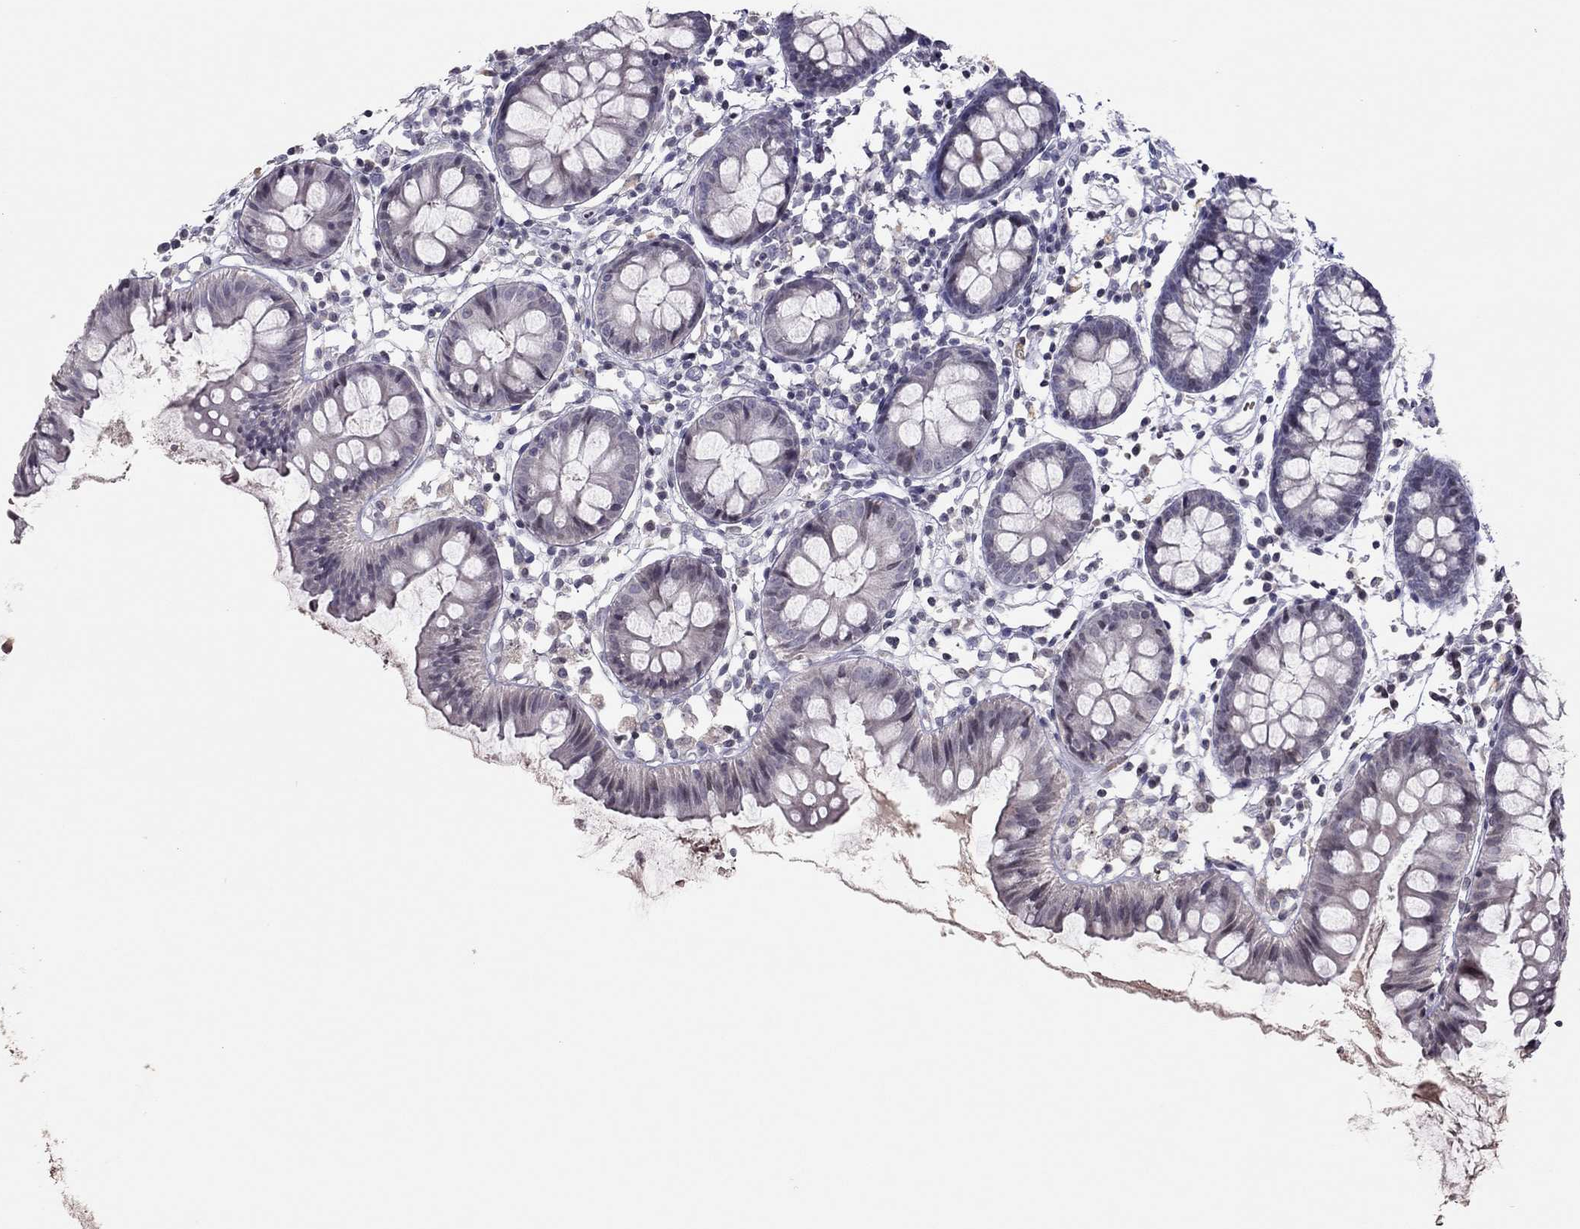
{"staining": {"intensity": "negative", "quantity": "none", "location": "none"}, "tissue": "colon", "cell_type": "Endothelial cells", "image_type": "normal", "snomed": [{"axis": "morphology", "description": "Normal tissue, NOS"}, {"axis": "topography", "description": "Colon"}], "caption": "Endothelial cells show no significant protein staining in normal colon. (Brightfield microscopy of DAB IHC at high magnification).", "gene": "TSHB", "patient": {"sex": "female", "age": 84}}